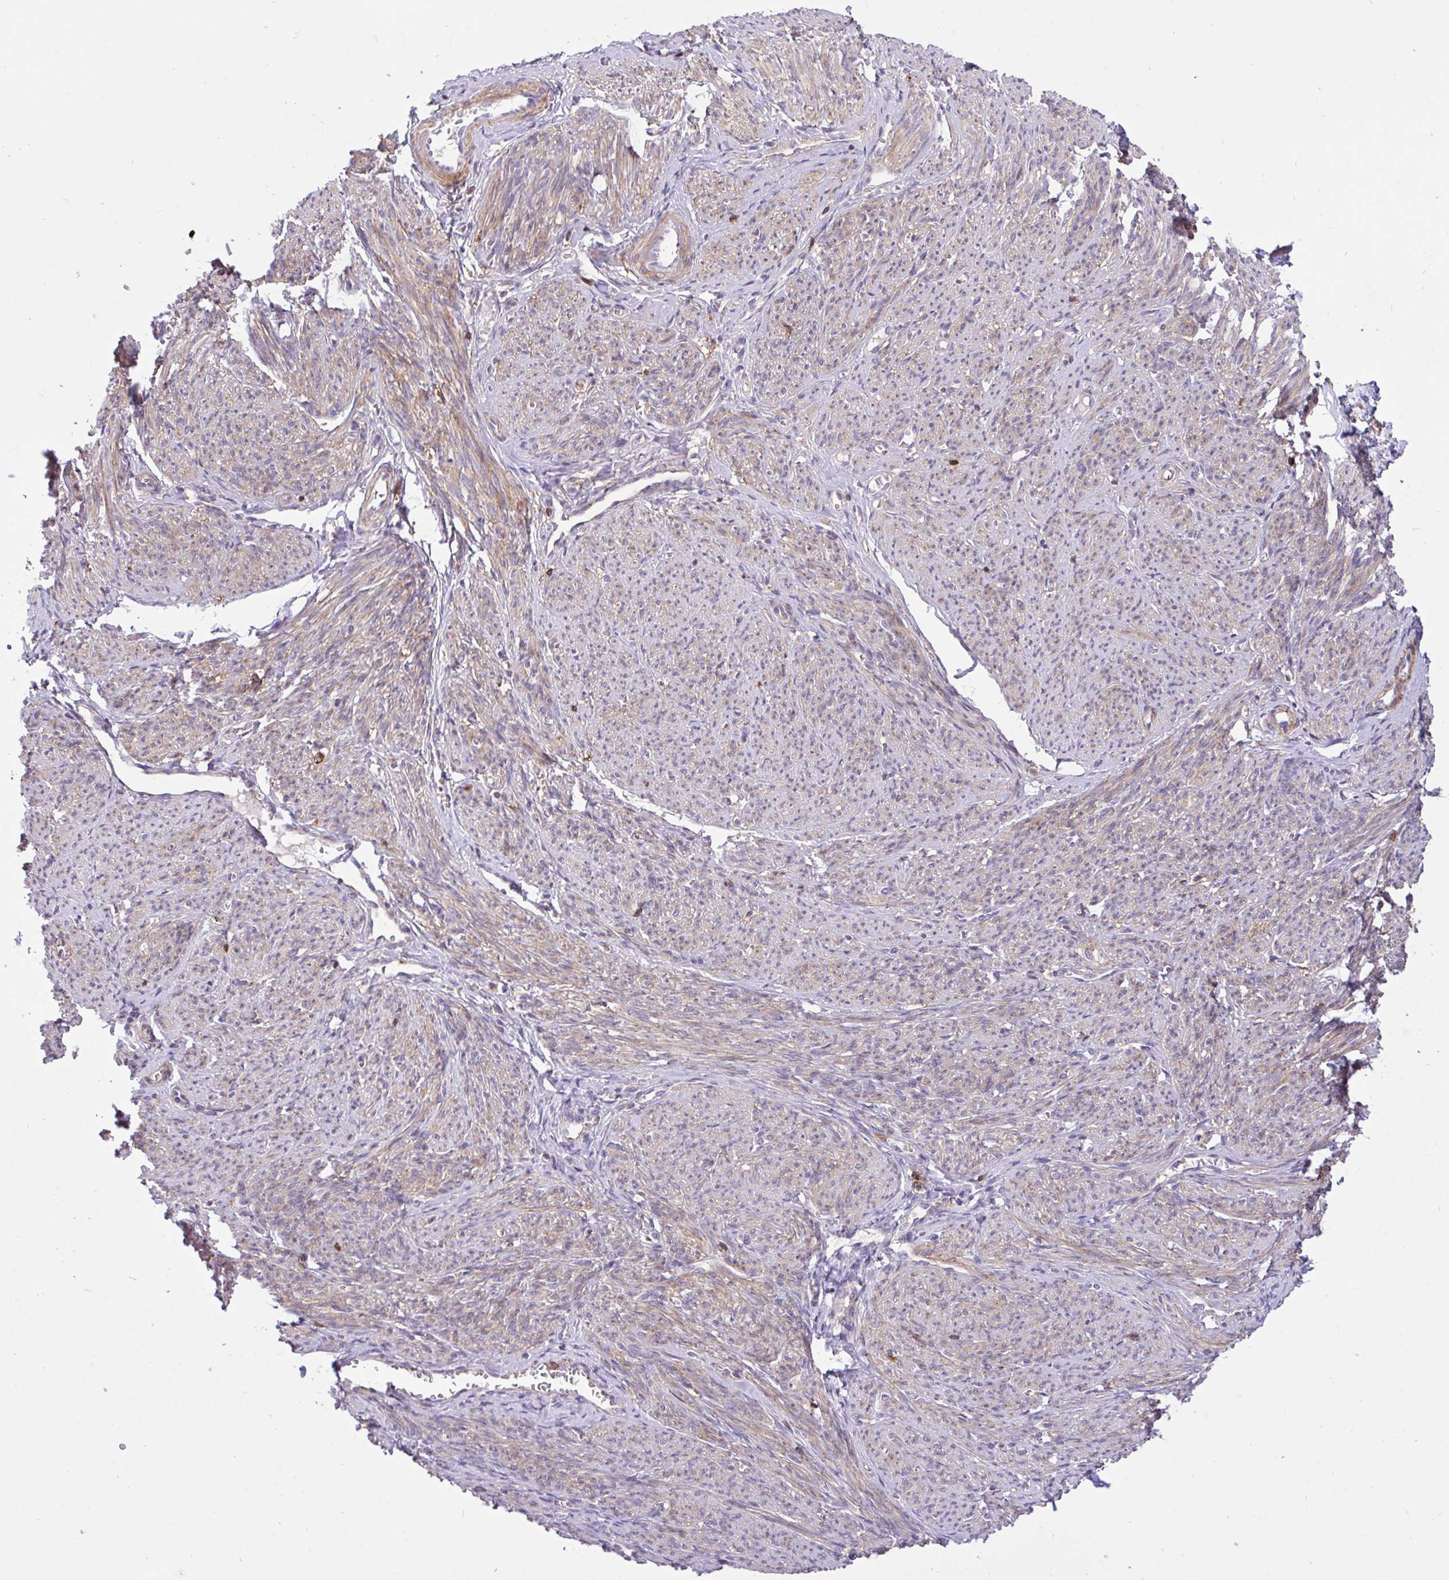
{"staining": {"intensity": "moderate", "quantity": "25%-75%", "location": "cytoplasmic/membranous"}, "tissue": "smooth muscle", "cell_type": "Smooth muscle cells", "image_type": "normal", "snomed": [{"axis": "morphology", "description": "Normal tissue, NOS"}, {"axis": "topography", "description": "Smooth muscle"}], "caption": "Smooth muscle cells show medium levels of moderate cytoplasmic/membranous expression in approximately 25%-75% of cells in benign human smooth muscle.", "gene": "ERI1", "patient": {"sex": "female", "age": 65}}